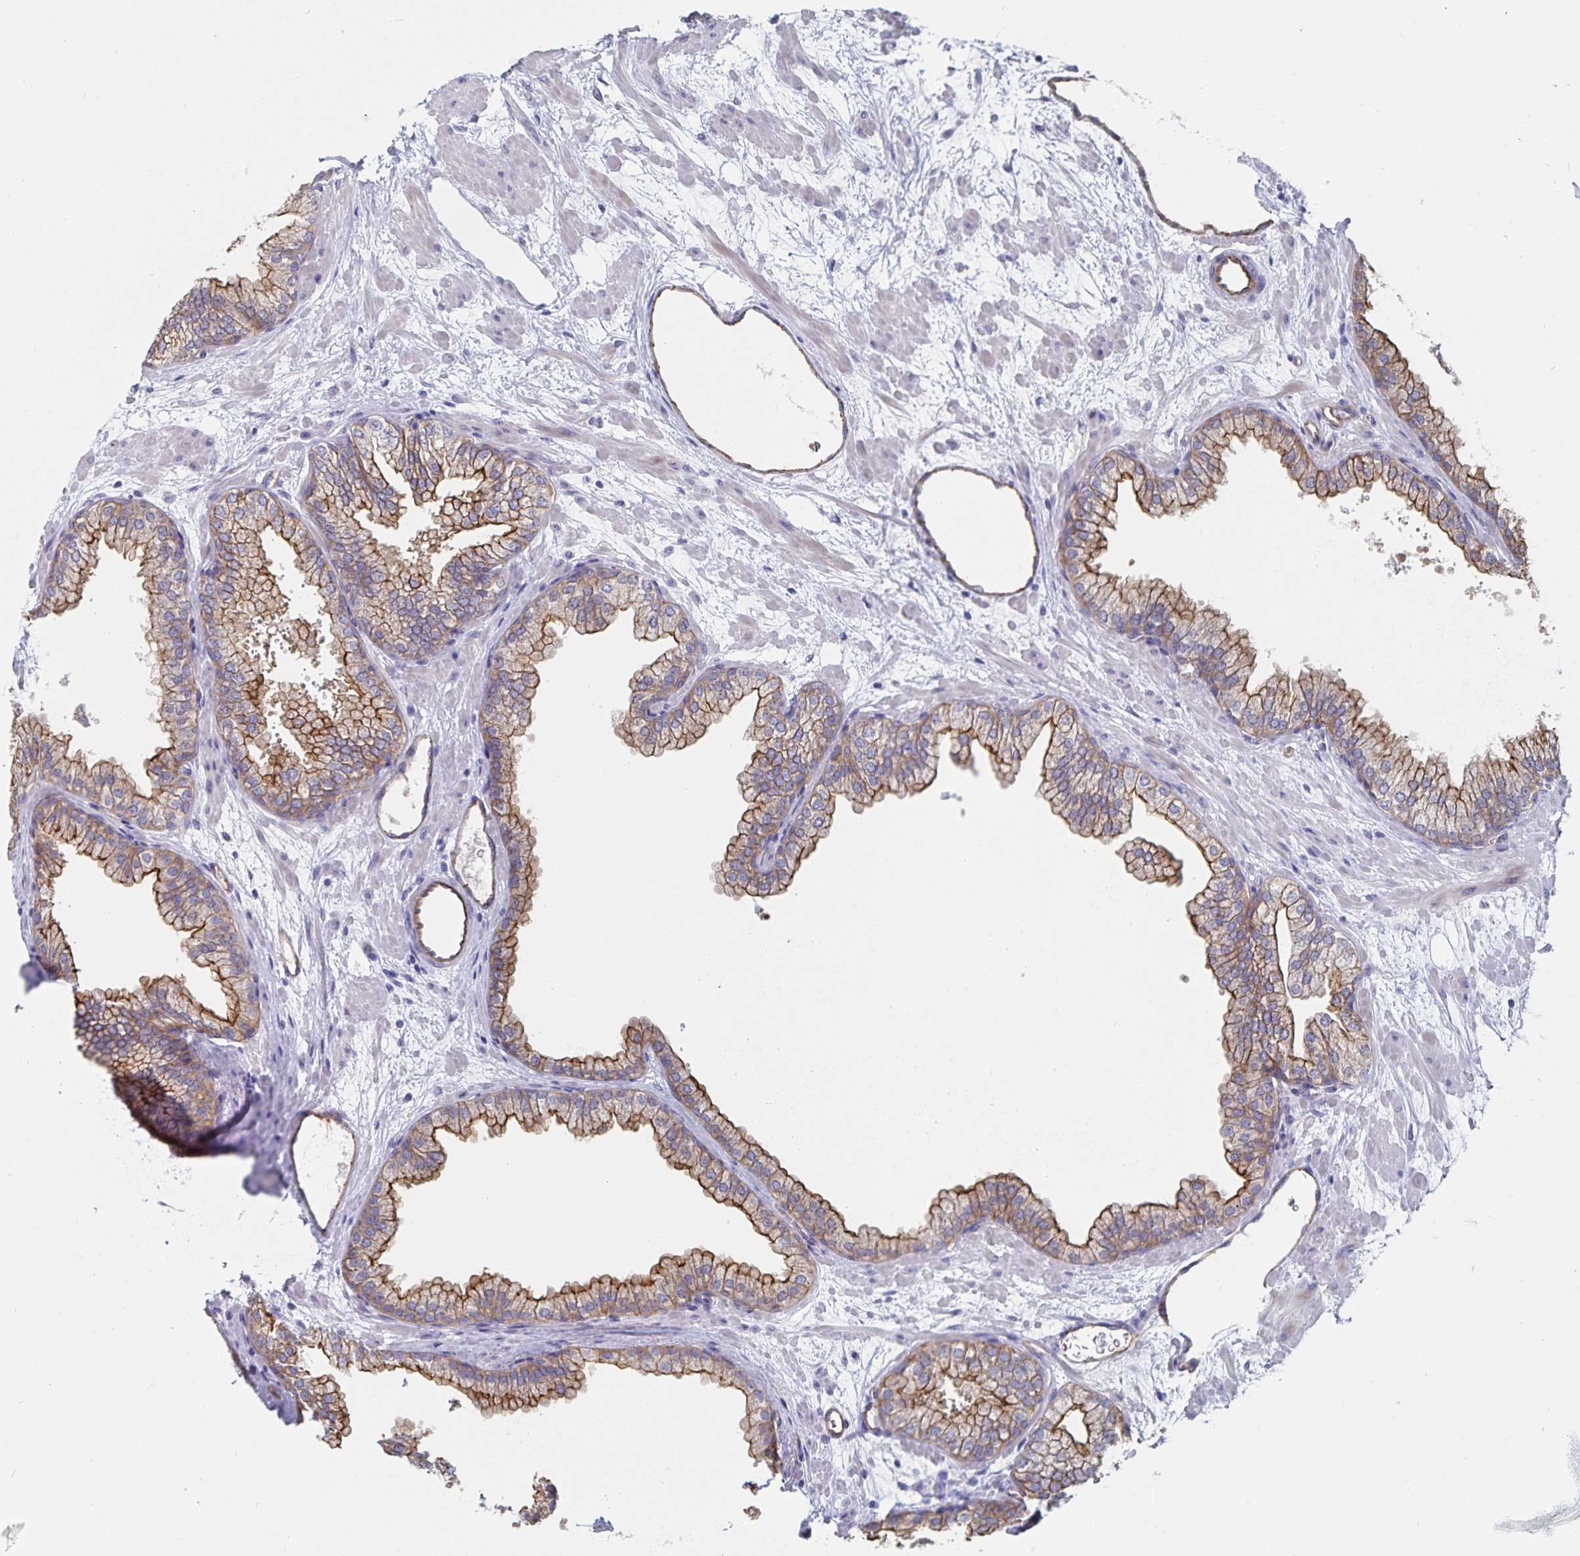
{"staining": {"intensity": "moderate", "quantity": "25%-75%", "location": "cytoplasmic/membranous"}, "tissue": "prostate", "cell_type": "Glandular cells", "image_type": "normal", "snomed": [{"axis": "morphology", "description": "Normal tissue, NOS"}, {"axis": "topography", "description": "Prostate"}], "caption": "Immunohistochemical staining of unremarkable prostate reveals moderate cytoplasmic/membranous protein staining in approximately 25%-75% of glandular cells. (brown staining indicates protein expression, while blue staining denotes nuclei).", "gene": "SSTR1", "patient": {"sex": "male", "age": 37}}